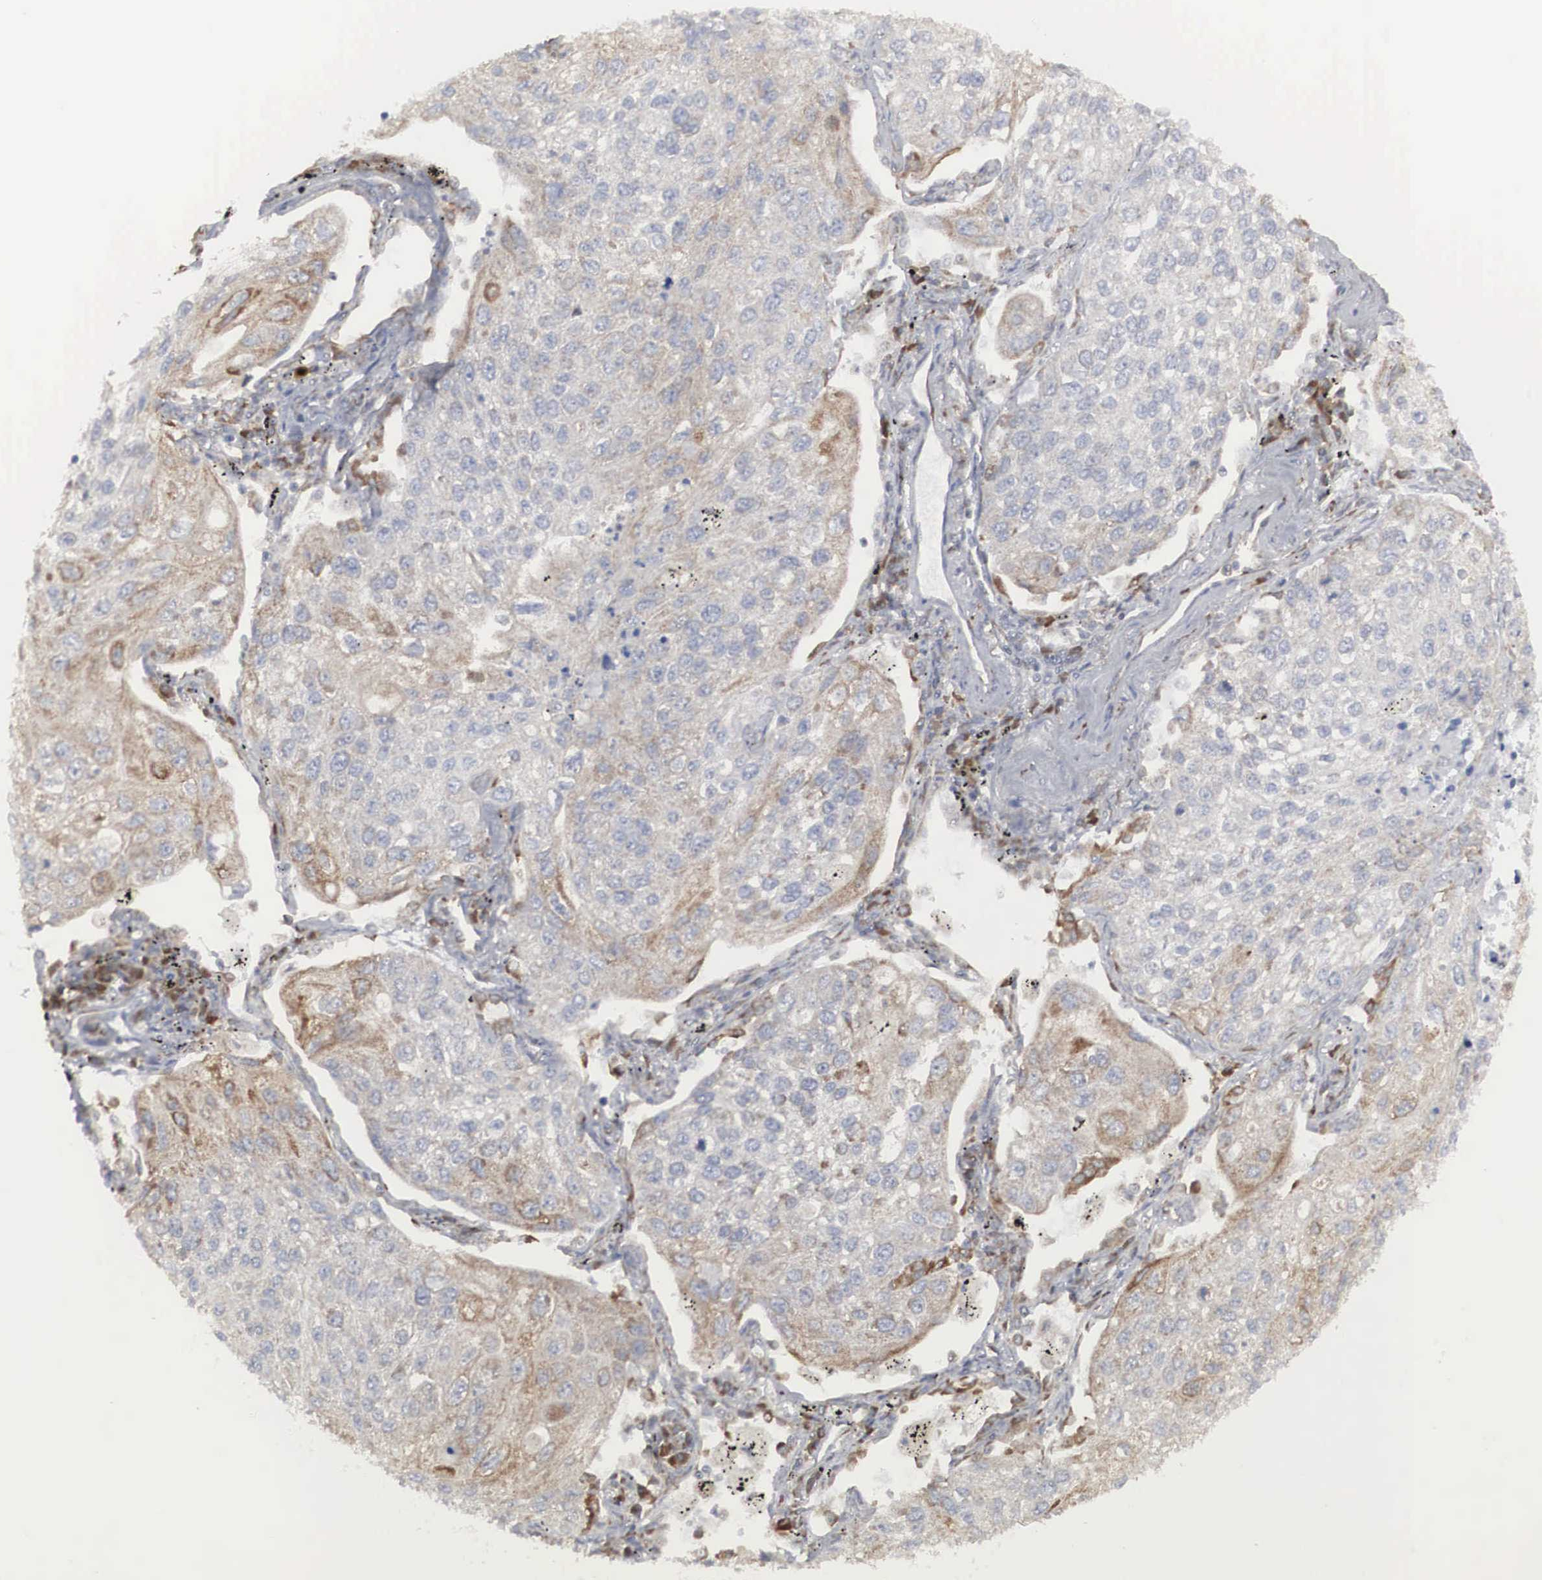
{"staining": {"intensity": "weak", "quantity": "25%-75%", "location": "cytoplasmic/membranous"}, "tissue": "lung cancer", "cell_type": "Tumor cells", "image_type": "cancer", "snomed": [{"axis": "morphology", "description": "Squamous cell carcinoma, NOS"}, {"axis": "topography", "description": "Lung"}], "caption": "Immunohistochemistry (IHC) (DAB) staining of human lung squamous cell carcinoma exhibits weak cytoplasmic/membranous protein staining in about 25%-75% of tumor cells. (brown staining indicates protein expression, while blue staining denotes nuclei).", "gene": "MIA2", "patient": {"sex": "male", "age": 75}}